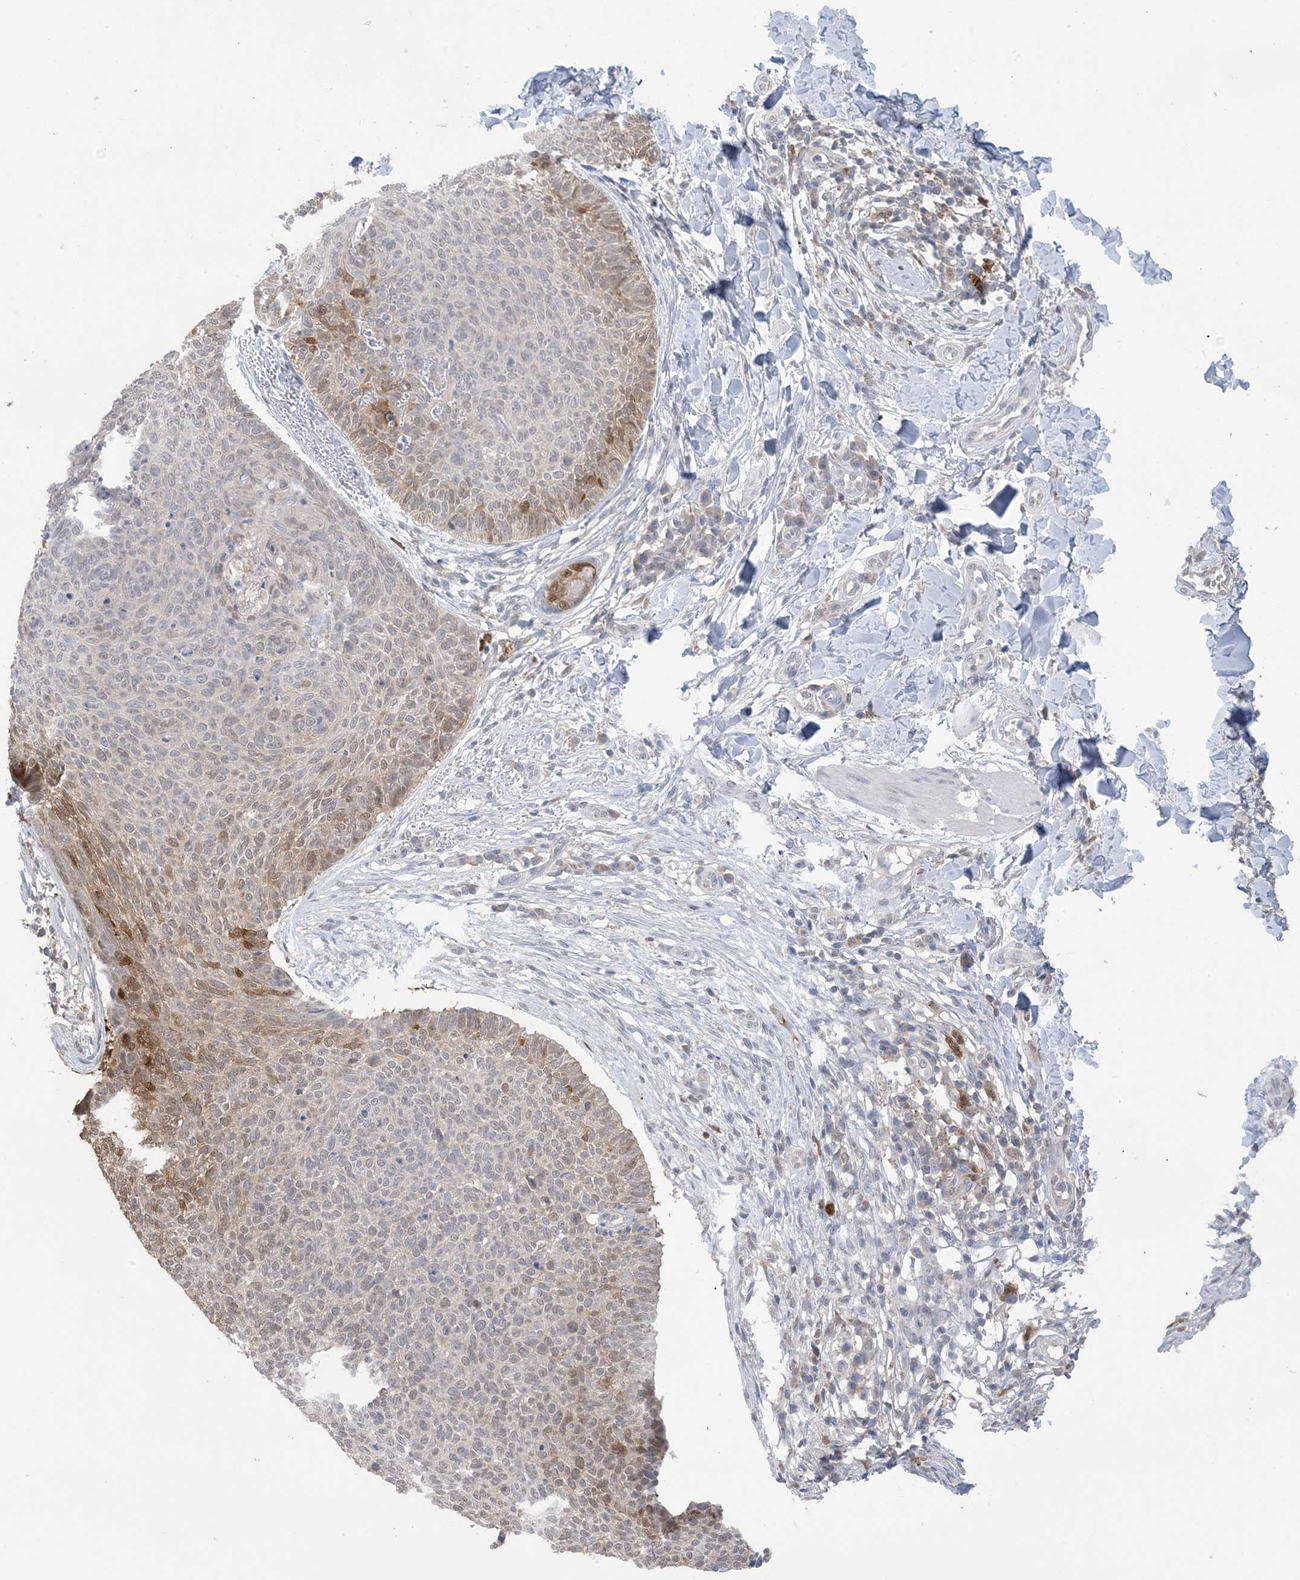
{"staining": {"intensity": "moderate", "quantity": "<25%", "location": "cytoplasmic/membranous,nuclear"}, "tissue": "skin cancer", "cell_type": "Tumor cells", "image_type": "cancer", "snomed": [{"axis": "morphology", "description": "Normal tissue, NOS"}, {"axis": "morphology", "description": "Basal cell carcinoma"}, {"axis": "topography", "description": "Skin"}], "caption": "This micrograph reveals IHC staining of human skin cancer (basal cell carcinoma), with low moderate cytoplasmic/membranous and nuclear positivity in approximately <25% of tumor cells.", "gene": "HMGCS1", "patient": {"sex": "male", "age": 50}}